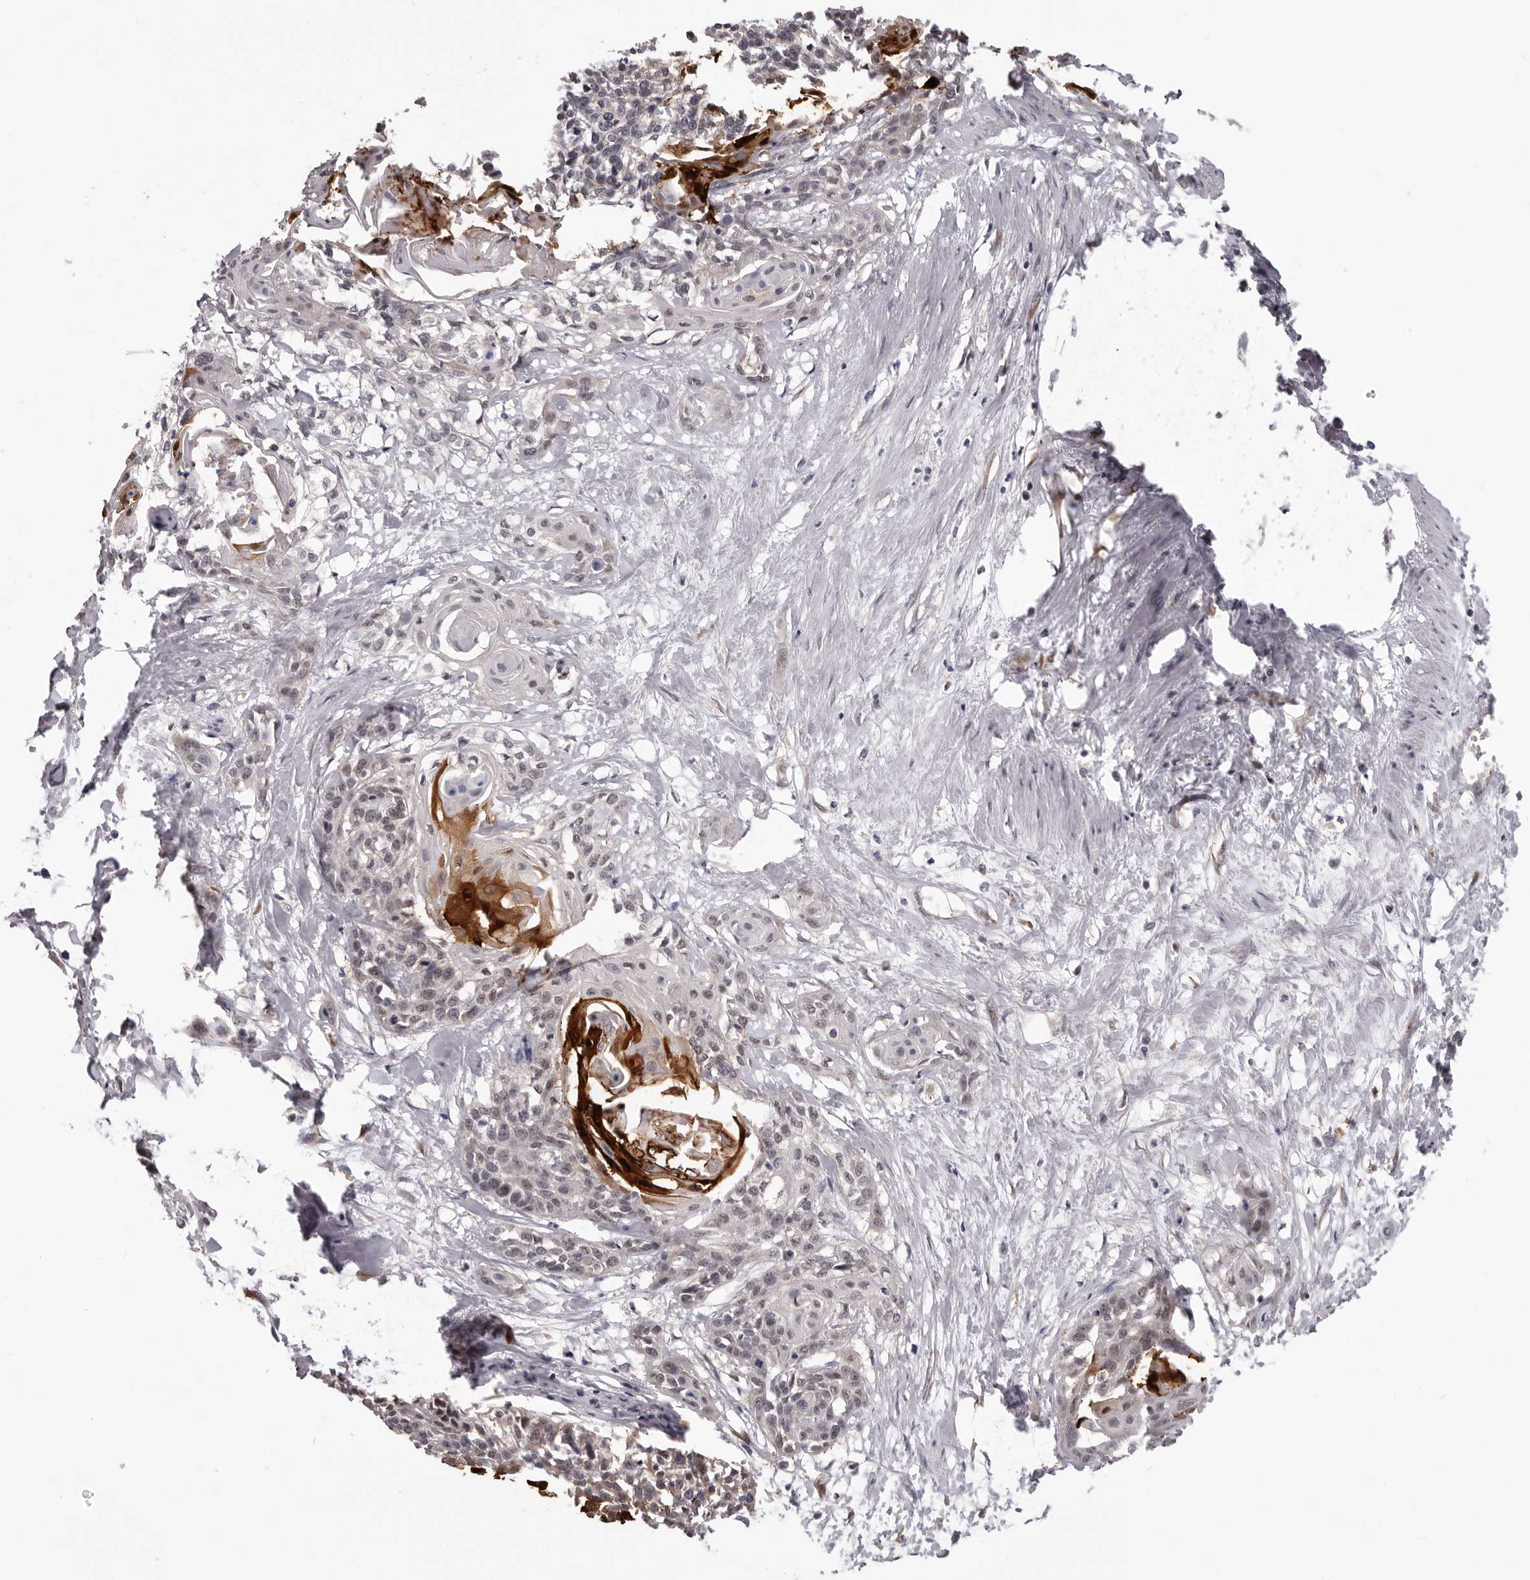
{"staining": {"intensity": "strong", "quantity": "<25%", "location": "cytoplasmic/membranous,nuclear"}, "tissue": "cervical cancer", "cell_type": "Tumor cells", "image_type": "cancer", "snomed": [{"axis": "morphology", "description": "Squamous cell carcinoma, NOS"}, {"axis": "topography", "description": "Cervix"}], "caption": "Human cervical cancer stained with a protein marker shows strong staining in tumor cells.", "gene": "MED8", "patient": {"sex": "female", "age": 57}}